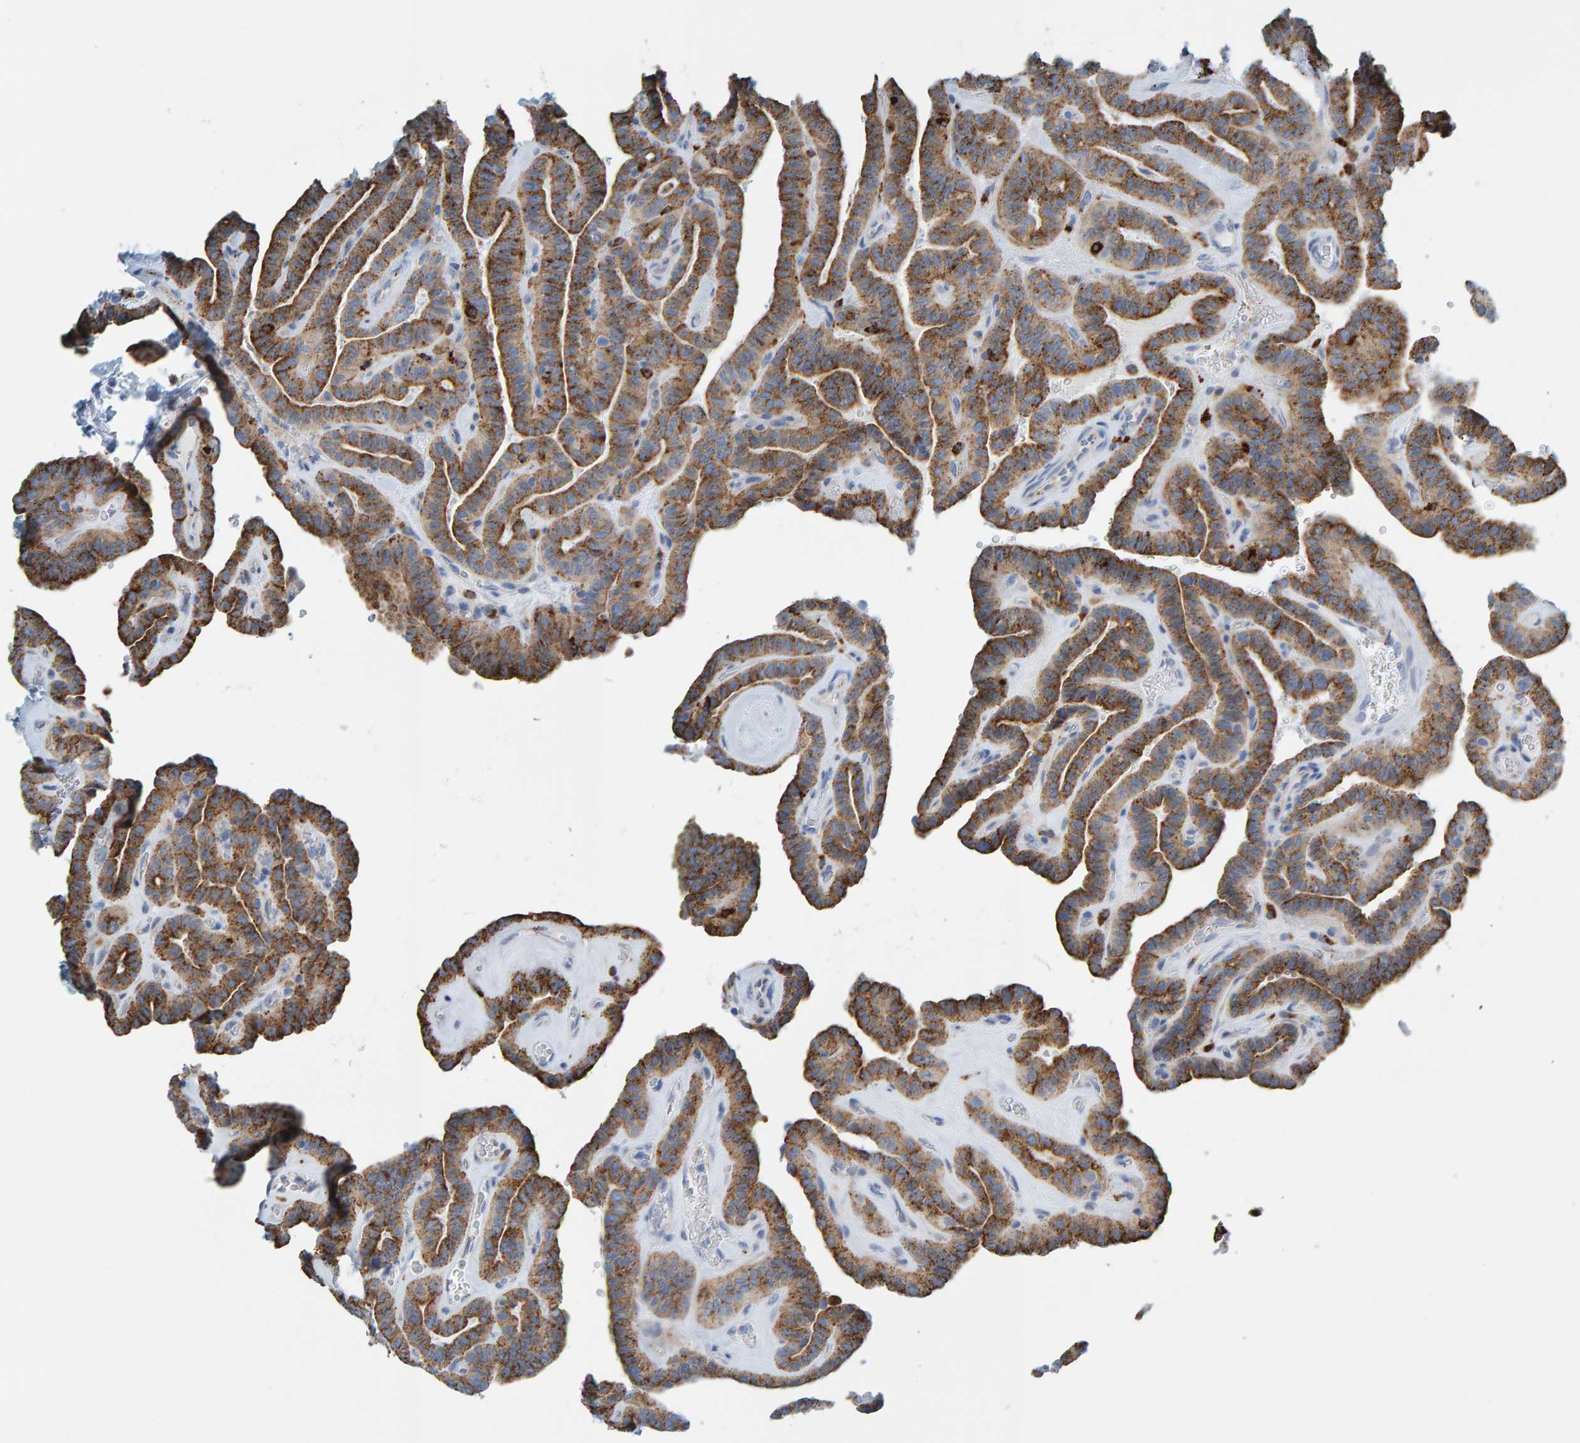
{"staining": {"intensity": "moderate", "quantity": ">75%", "location": "cytoplasmic/membranous"}, "tissue": "thyroid cancer", "cell_type": "Tumor cells", "image_type": "cancer", "snomed": [{"axis": "morphology", "description": "Papillary adenocarcinoma, NOS"}, {"axis": "topography", "description": "Thyroid gland"}], "caption": "Immunohistochemical staining of human thyroid cancer (papillary adenocarcinoma) demonstrates moderate cytoplasmic/membranous protein staining in approximately >75% of tumor cells.", "gene": "BIN3", "patient": {"sex": "male", "age": 77}}